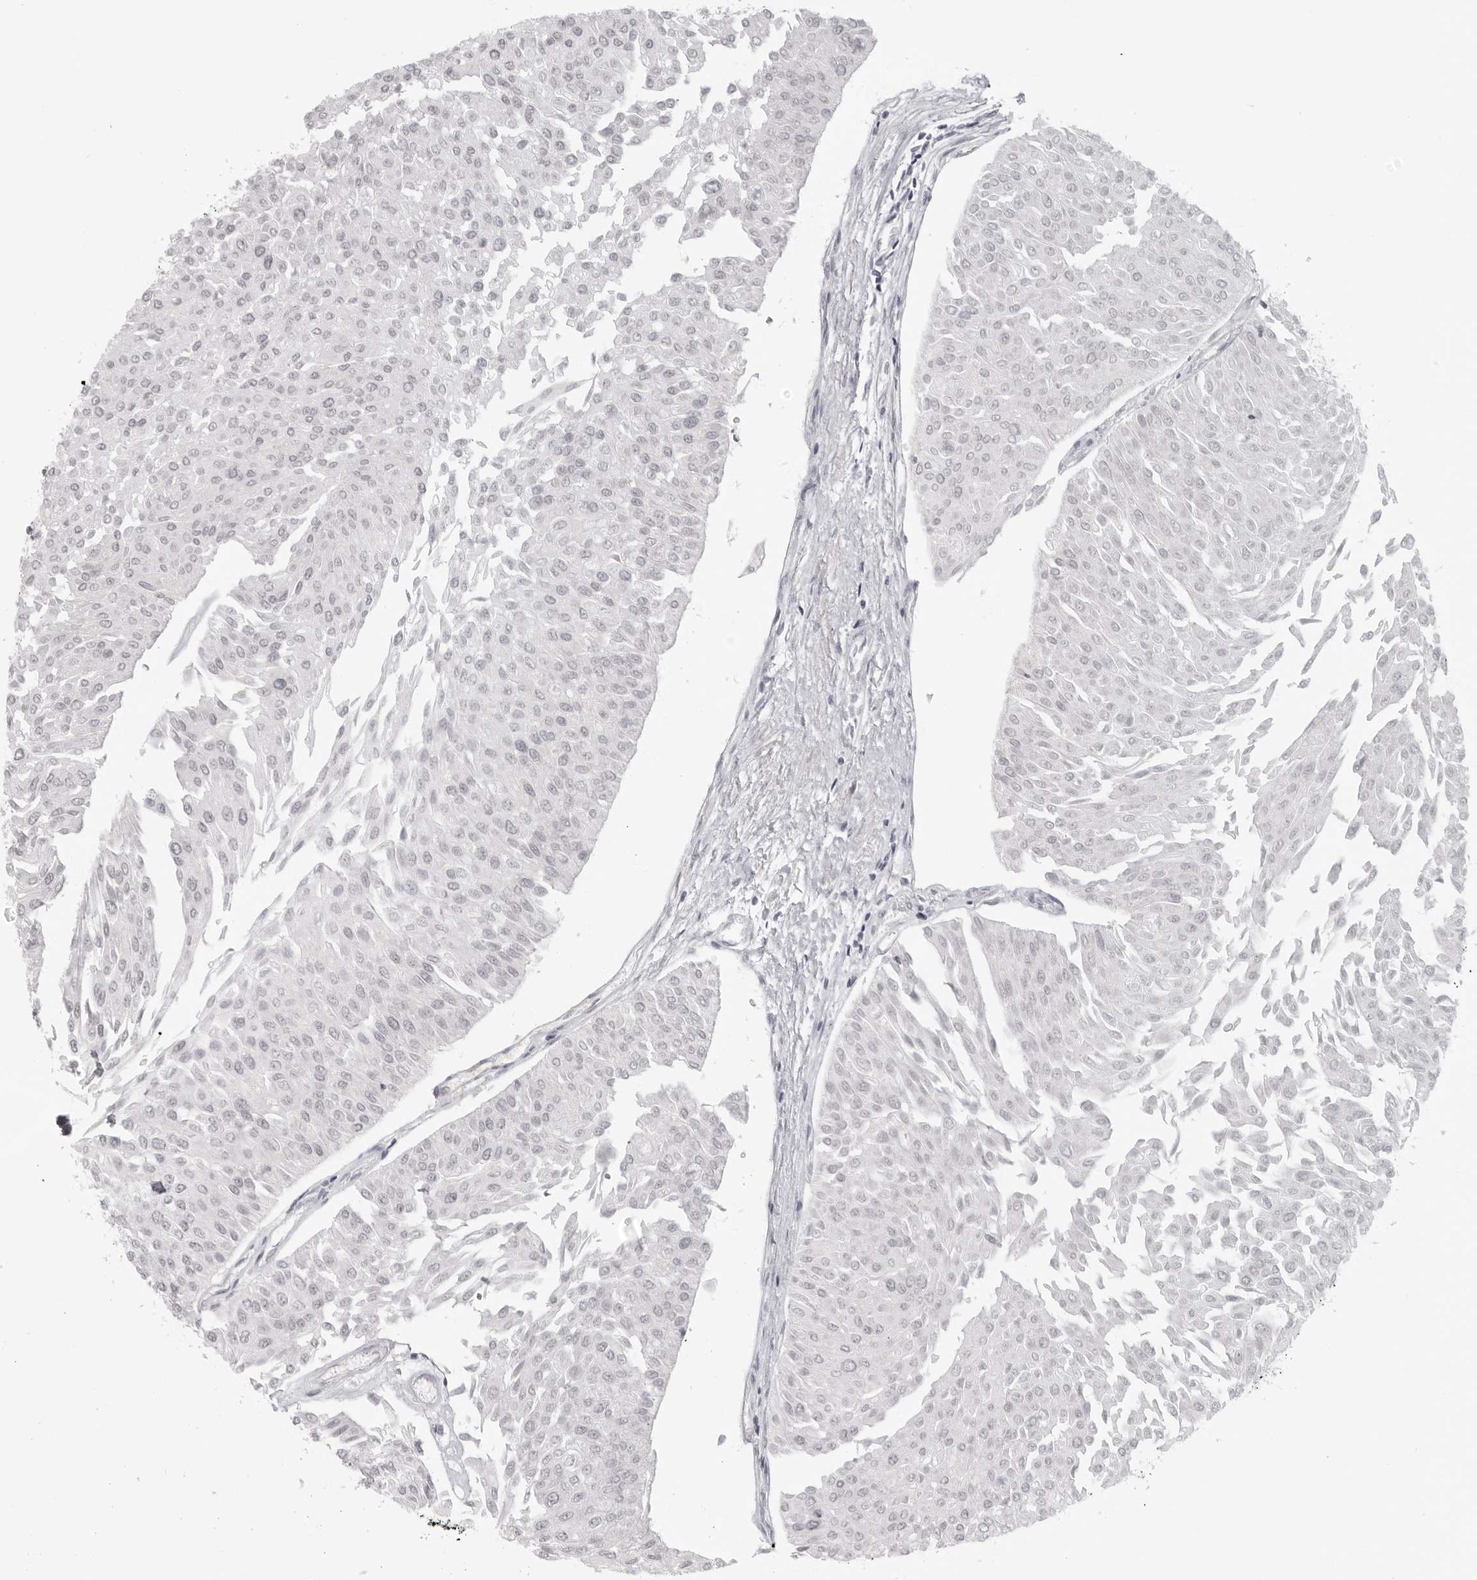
{"staining": {"intensity": "negative", "quantity": "none", "location": "none"}, "tissue": "urothelial cancer", "cell_type": "Tumor cells", "image_type": "cancer", "snomed": [{"axis": "morphology", "description": "Urothelial carcinoma, Low grade"}, {"axis": "topography", "description": "Urinary bladder"}], "caption": "Immunohistochemistry of low-grade urothelial carcinoma exhibits no staining in tumor cells. Brightfield microscopy of immunohistochemistry stained with DAB (3,3'-diaminobenzidine) (brown) and hematoxylin (blue), captured at high magnification.", "gene": "TUT4", "patient": {"sex": "male", "age": 67}}